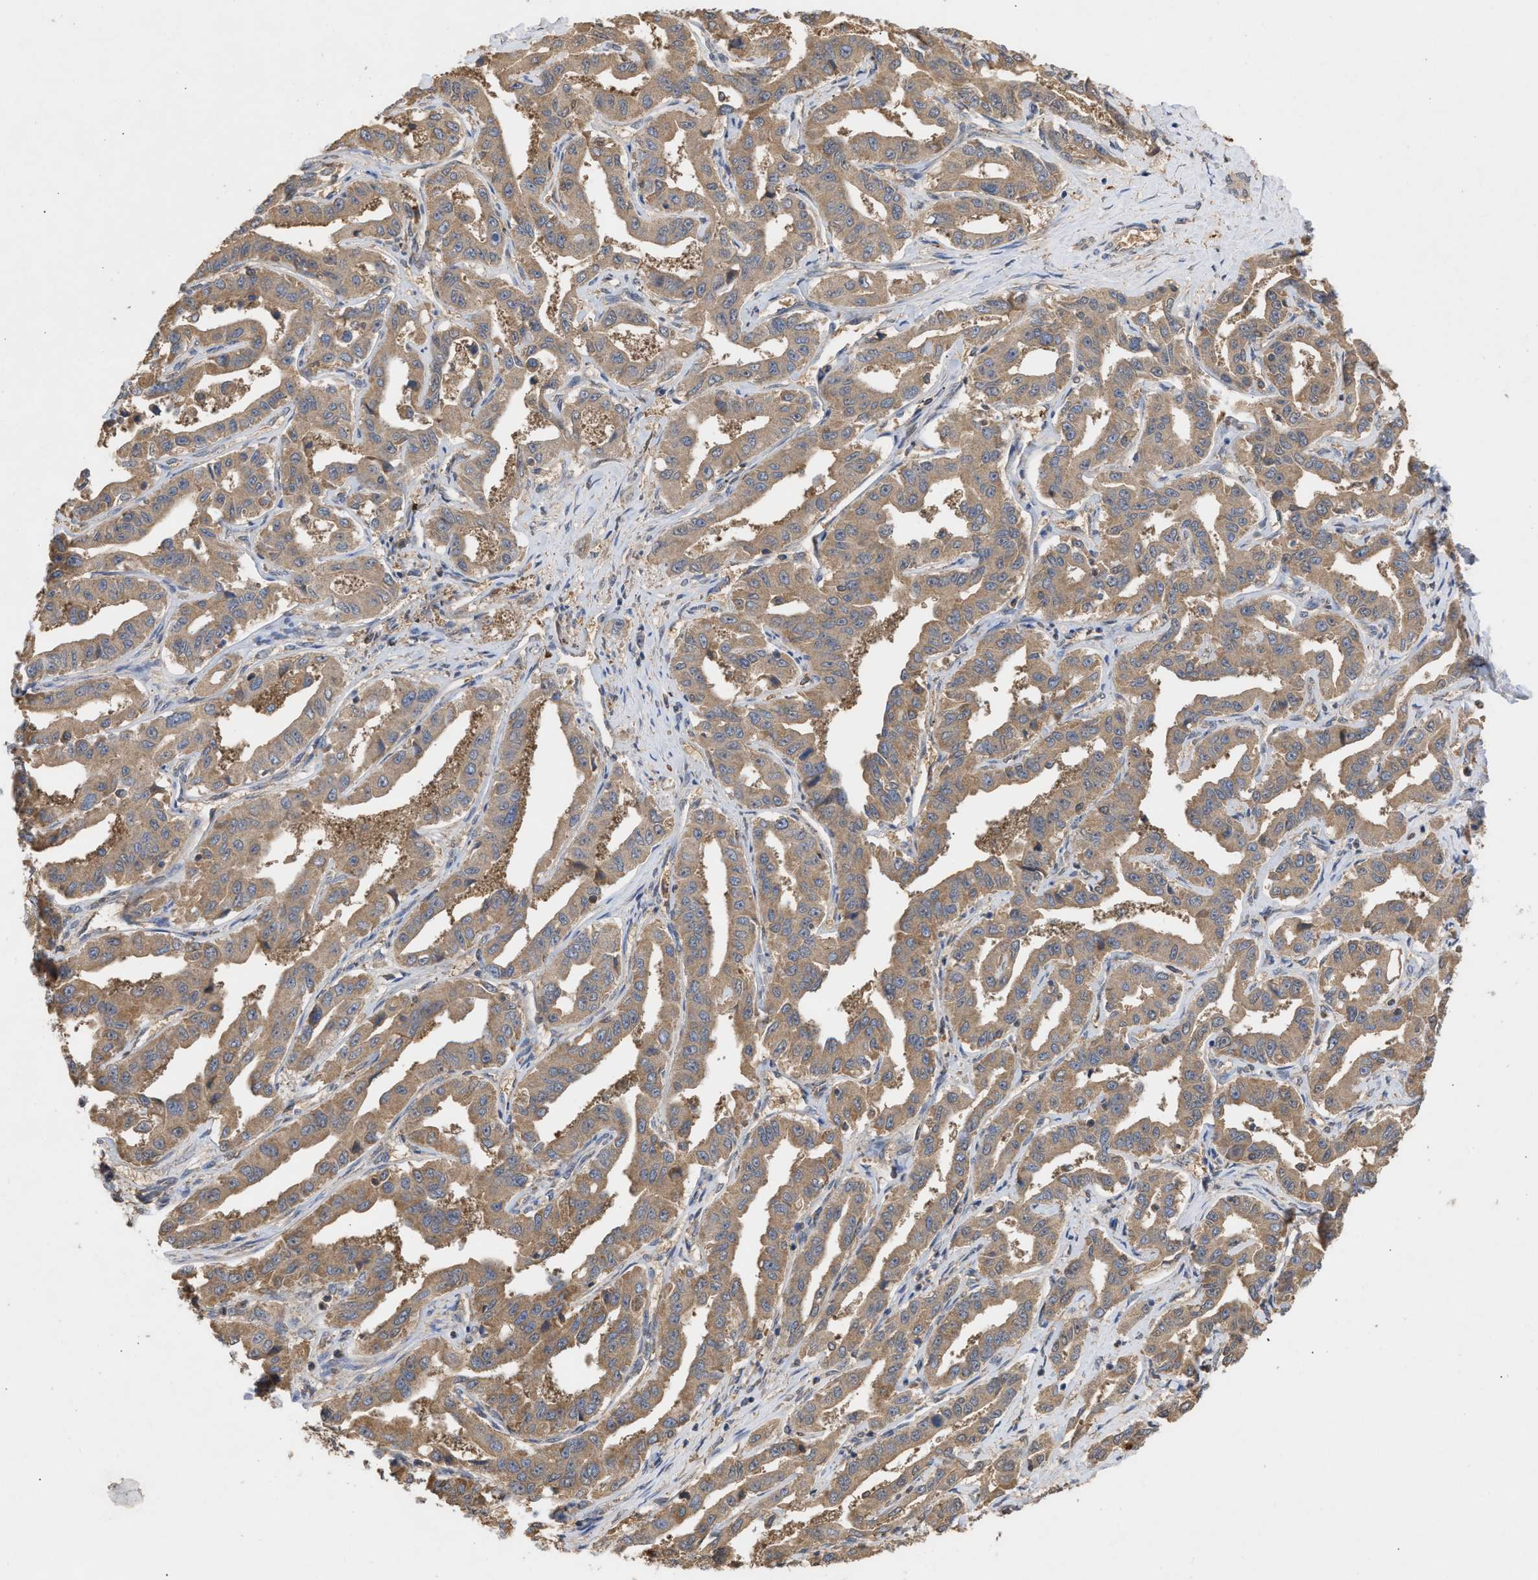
{"staining": {"intensity": "moderate", "quantity": ">75%", "location": "cytoplasmic/membranous"}, "tissue": "liver cancer", "cell_type": "Tumor cells", "image_type": "cancer", "snomed": [{"axis": "morphology", "description": "Cholangiocarcinoma"}, {"axis": "topography", "description": "Liver"}], "caption": "Liver cancer (cholangiocarcinoma) stained with DAB immunohistochemistry demonstrates medium levels of moderate cytoplasmic/membranous positivity in about >75% of tumor cells.", "gene": "FITM1", "patient": {"sex": "male", "age": 59}}